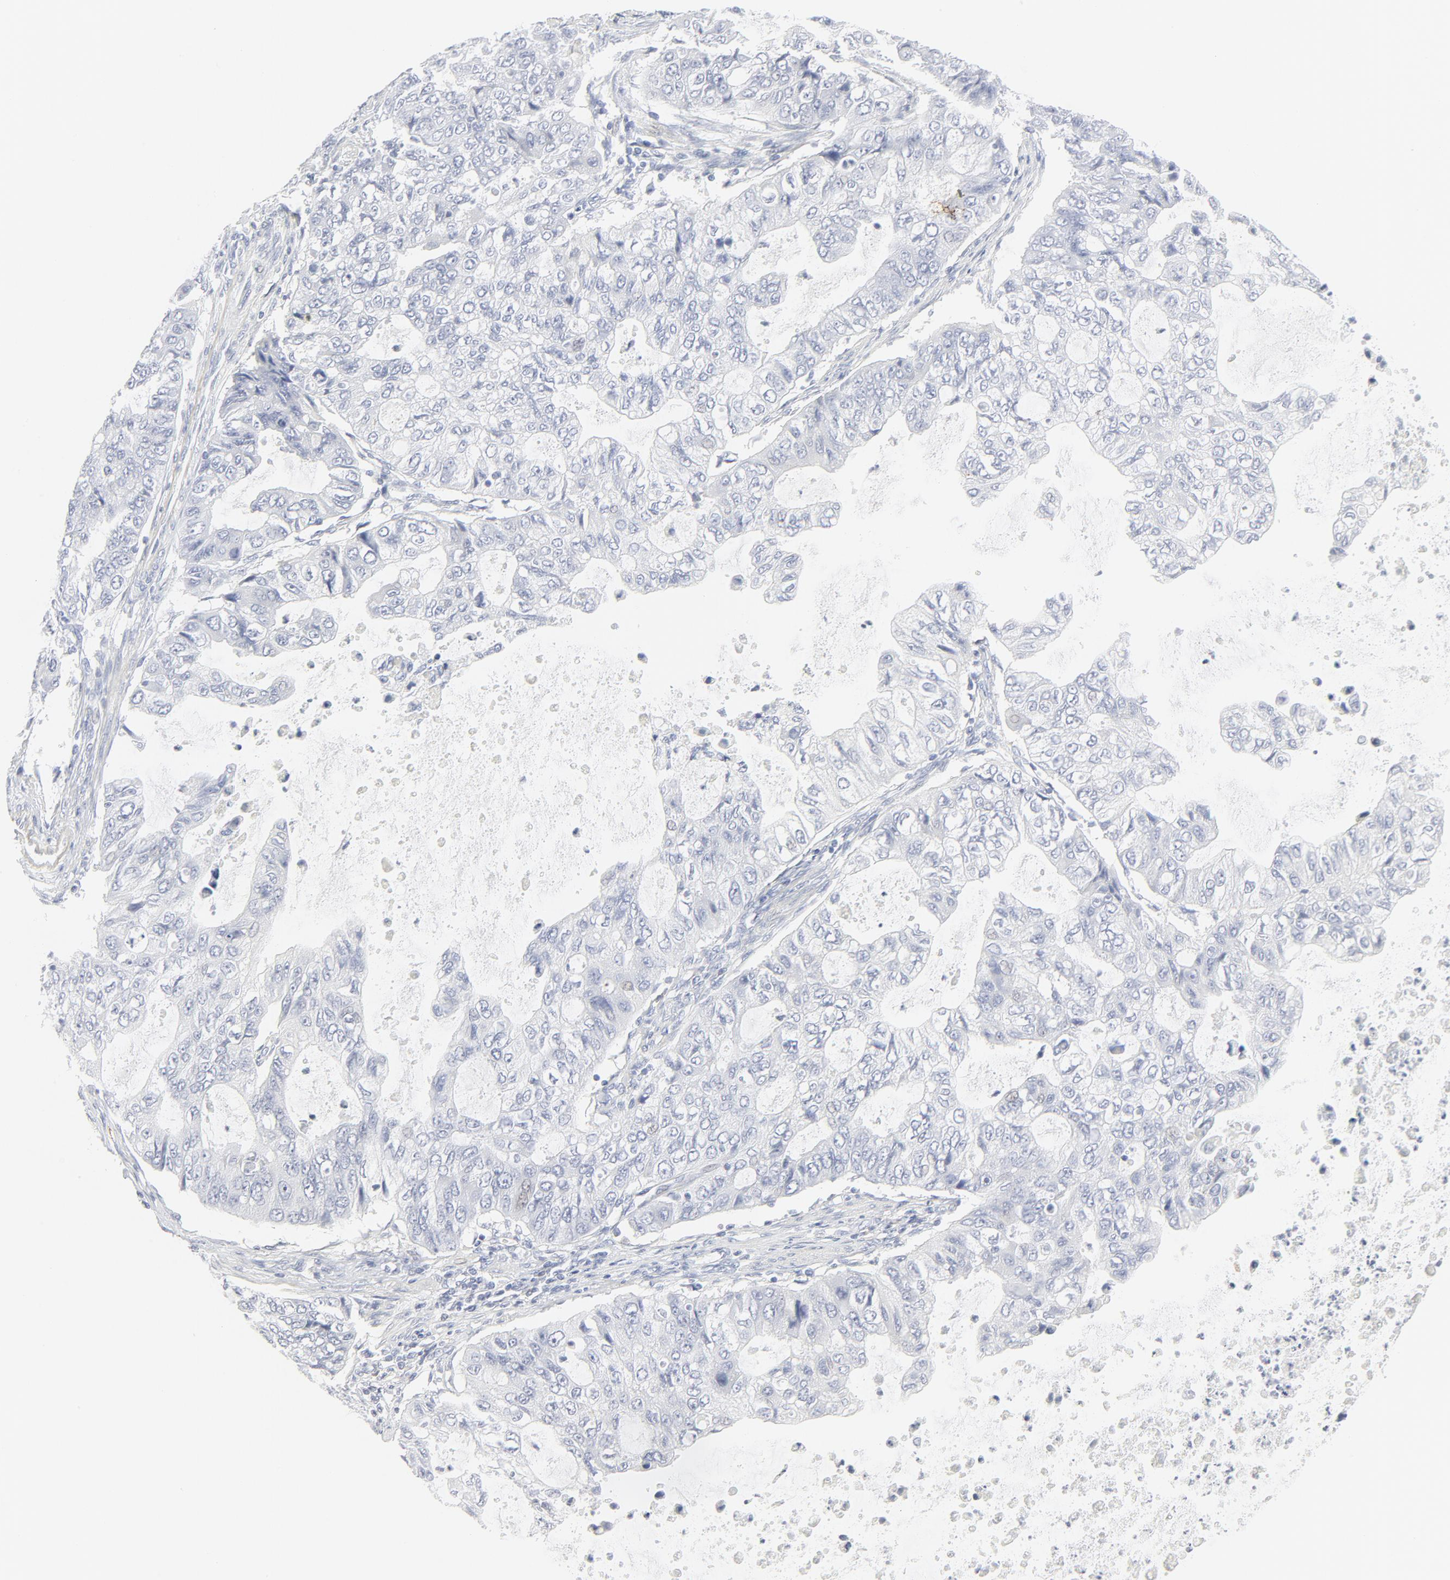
{"staining": {"intensity": "negative", "quantity": "none", "location": "none"}, "tissue": "stomach cancer", "cell_type": "Tumor cells", "image_type": "cancer", "snomed": [{"axis": "morphology", "description": "Adenocarcinoma, NOS"}, {"axis": "topography", "description": "Stomach, upper"}], "caption": "This is a photomicrograph of IHC staining of stomach cancer, which shows no positivity in tumor cells. (Immunohistochemistry, brightfield microscopy, high magnification).", "gene": "CCR7", "patient": {"sex": "female", "age": 52}}